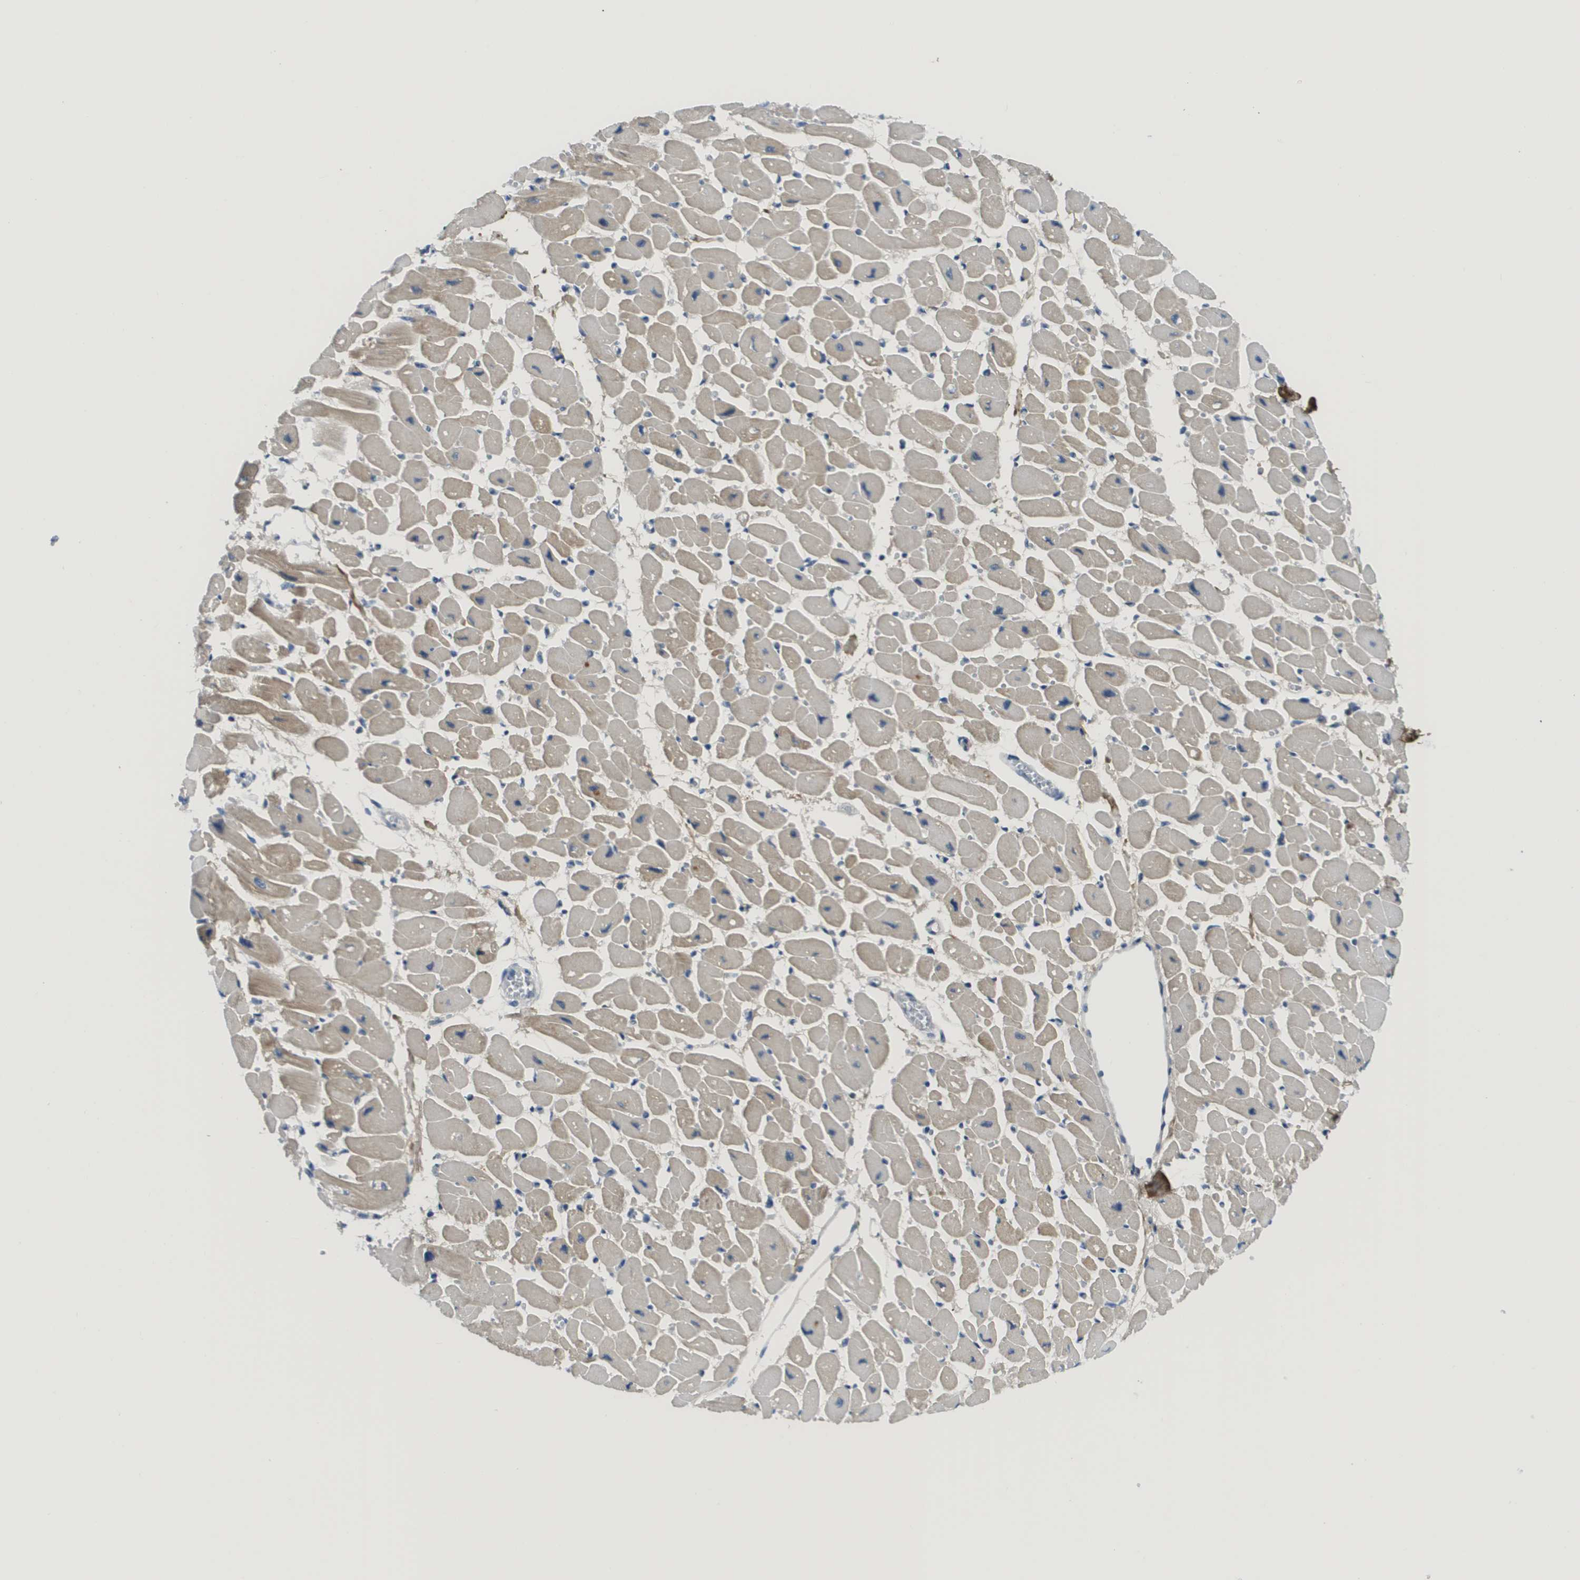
{"staining": {"intensity": "weak", "quantity": "25%-75%", "location": "cytoplasmic/membranous"}, "tissue": "heart muscle", "cell_type": "Cardiomyocytes", "image_type": "normal", "snomed": [{"axis": "morphology", "description": "Normal tissue, NOS"}, {"axis": "topography", "description": "Heart"}], "caption": "Weak cytoplasmic/membranous protein staining is present in about 25%-75% of cardiomyocytes in heart muscle. The protein is shown in brown color, while the nuclei are stained blue.", "gene": "SMARCAD1", "patient": {"sex": "female", "age": 54}}